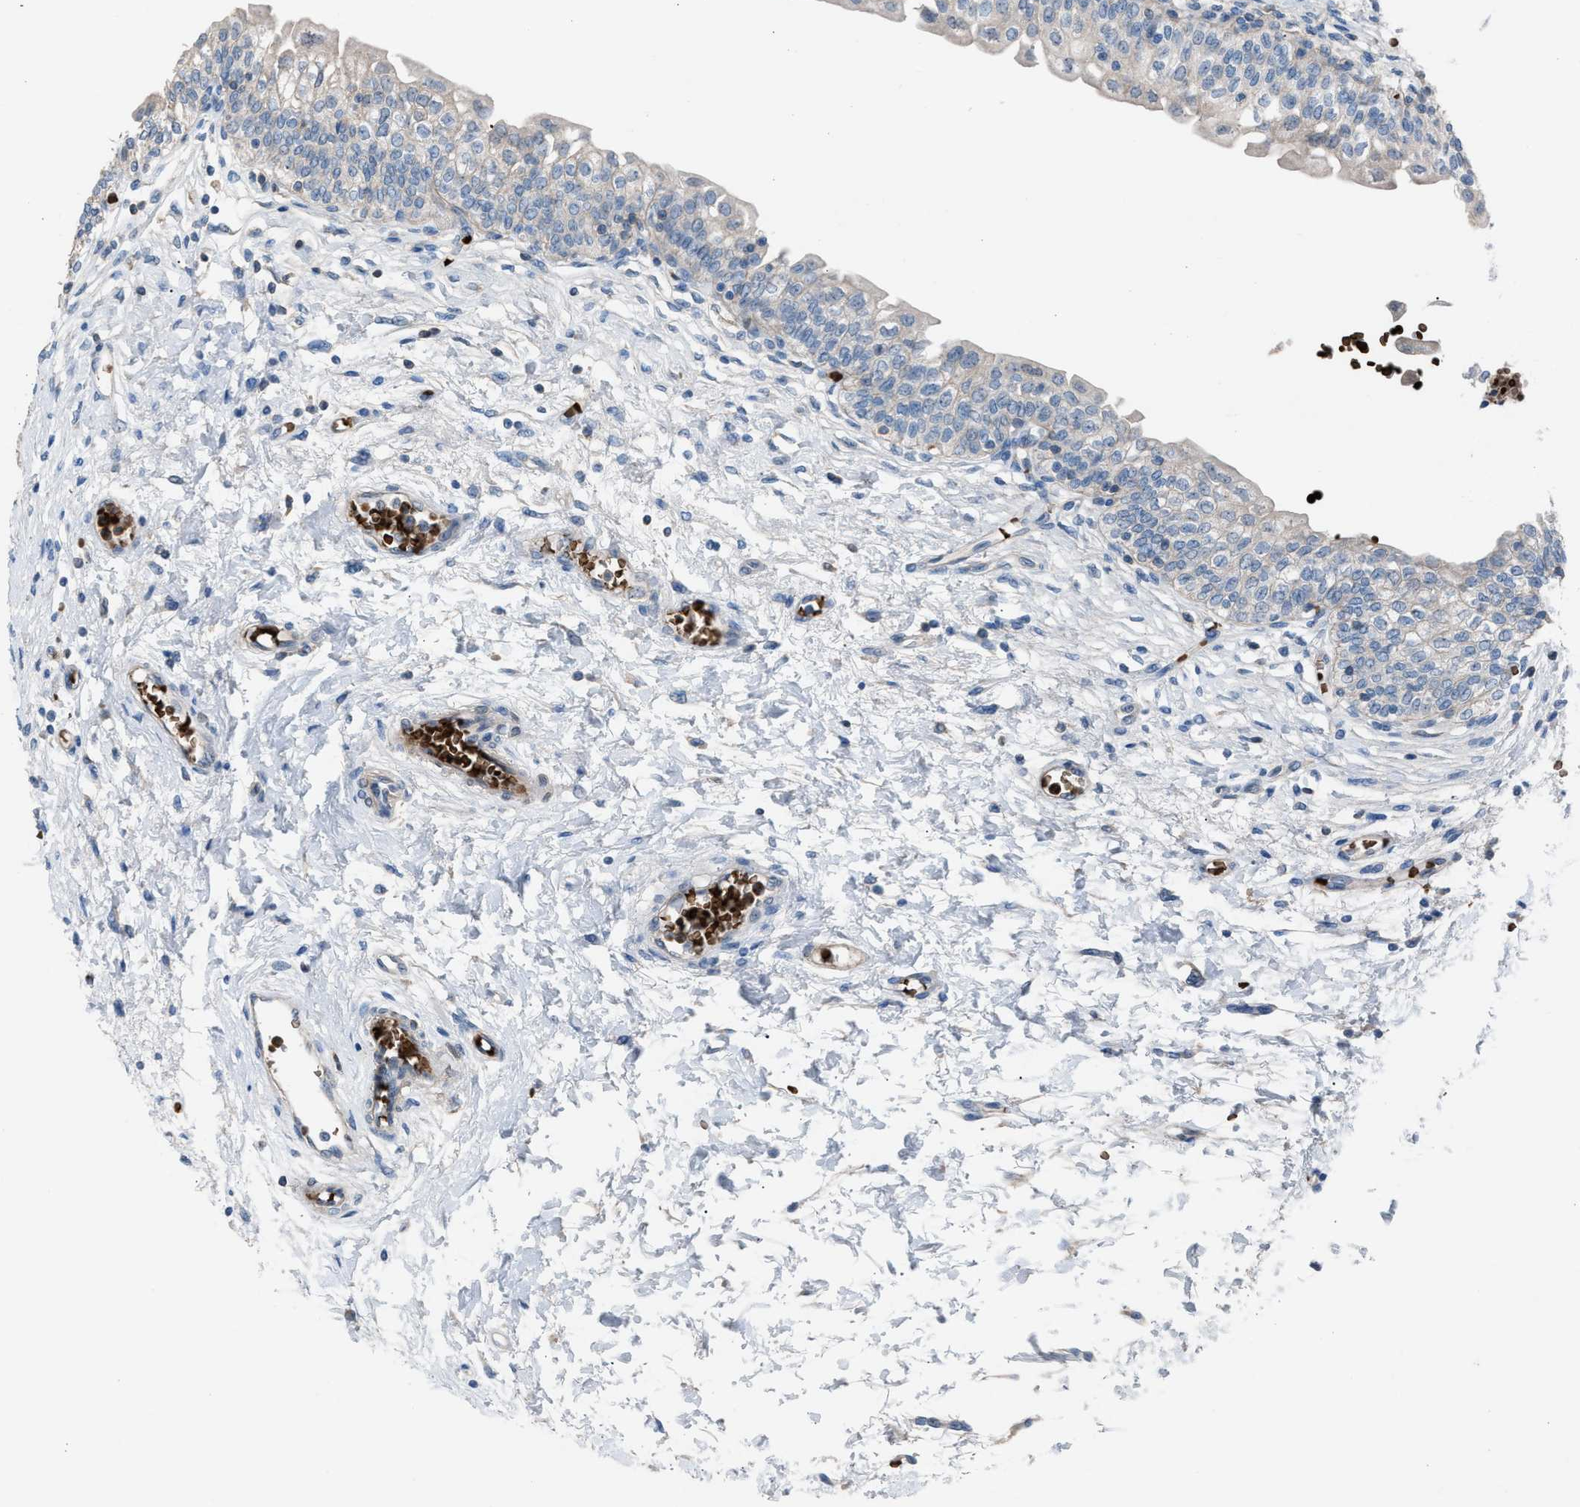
{"staining": {"intensity": "negative", "quantity": "none", "location": "none"}, "tissue": "urinary bladder", "cell_type": "Urothelial cells", "image_type": "normal", "snomed": [{"axis": "morphology", "description": "Normal tissue, NOS"}, {"axis": "topography", "description": "Urinary bladder"}], "caption": "DAB (3,3'-diaminobenzidine) immunohistochemical staining of unremarkable urinary bladder displays no significant expression in urothelial cells.", "gene": "CFAP77", "patient": {"sex": "male", "age": 55}}